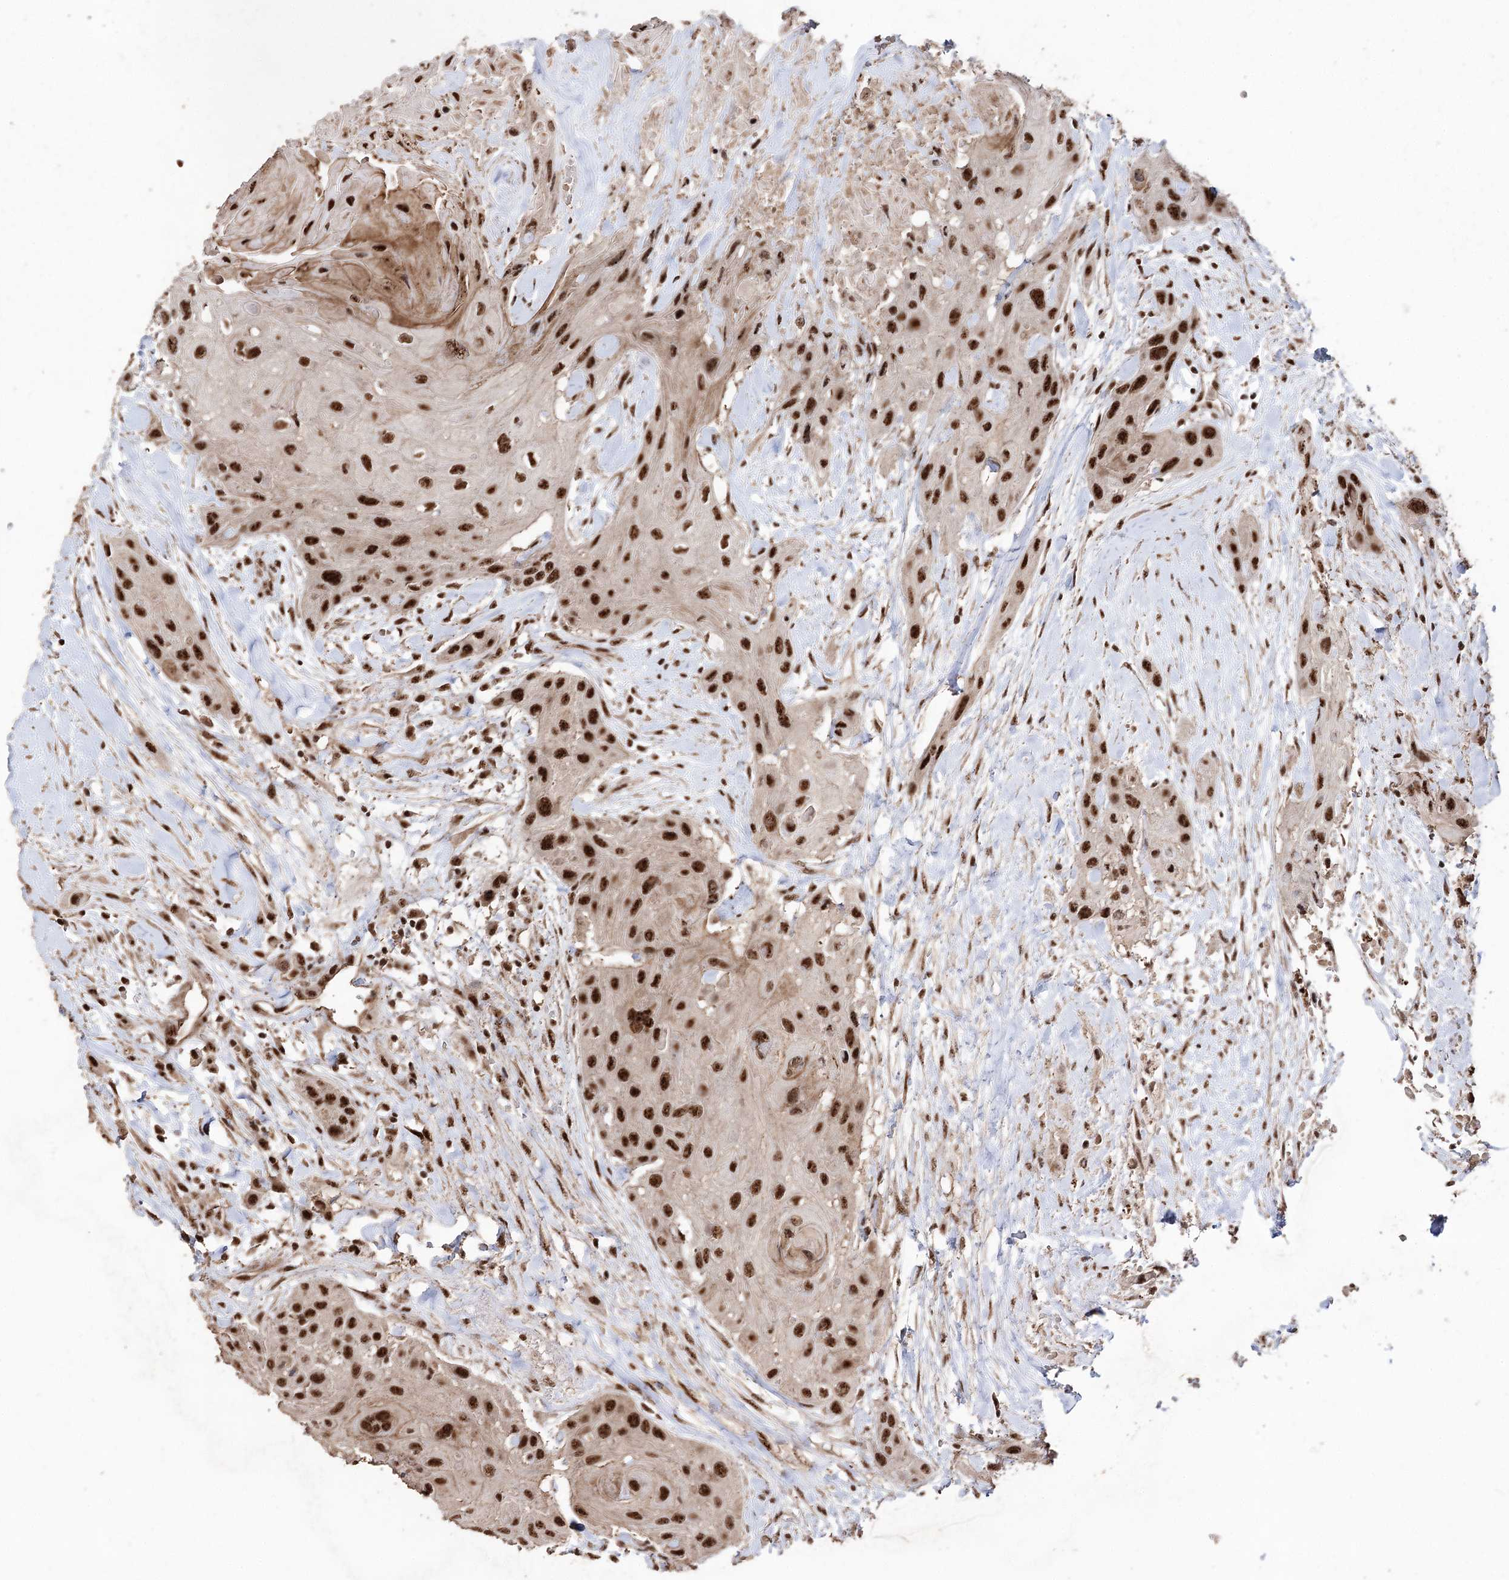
{"staining": {"intensity": "strong", "quantity": ">75%", "location": "nuclear"}, "tissue": "head and neck cancer", "cell_type": "Tumor cells", "image_type": "cancer", "snomed": [{"axis": "morphology", "description": "Squamous cell carcinoma, NOS"}, {"axis": "topography", "description": "Head-Neck"}], "caption": "This is a histology image of IHC staining of head and neck cancer (squamous cell carcinoma), which shows strong expression in the nuclear of tumor cells.", "gene": "U2SURP", "patient": {"sex": "male", "age": 81}}